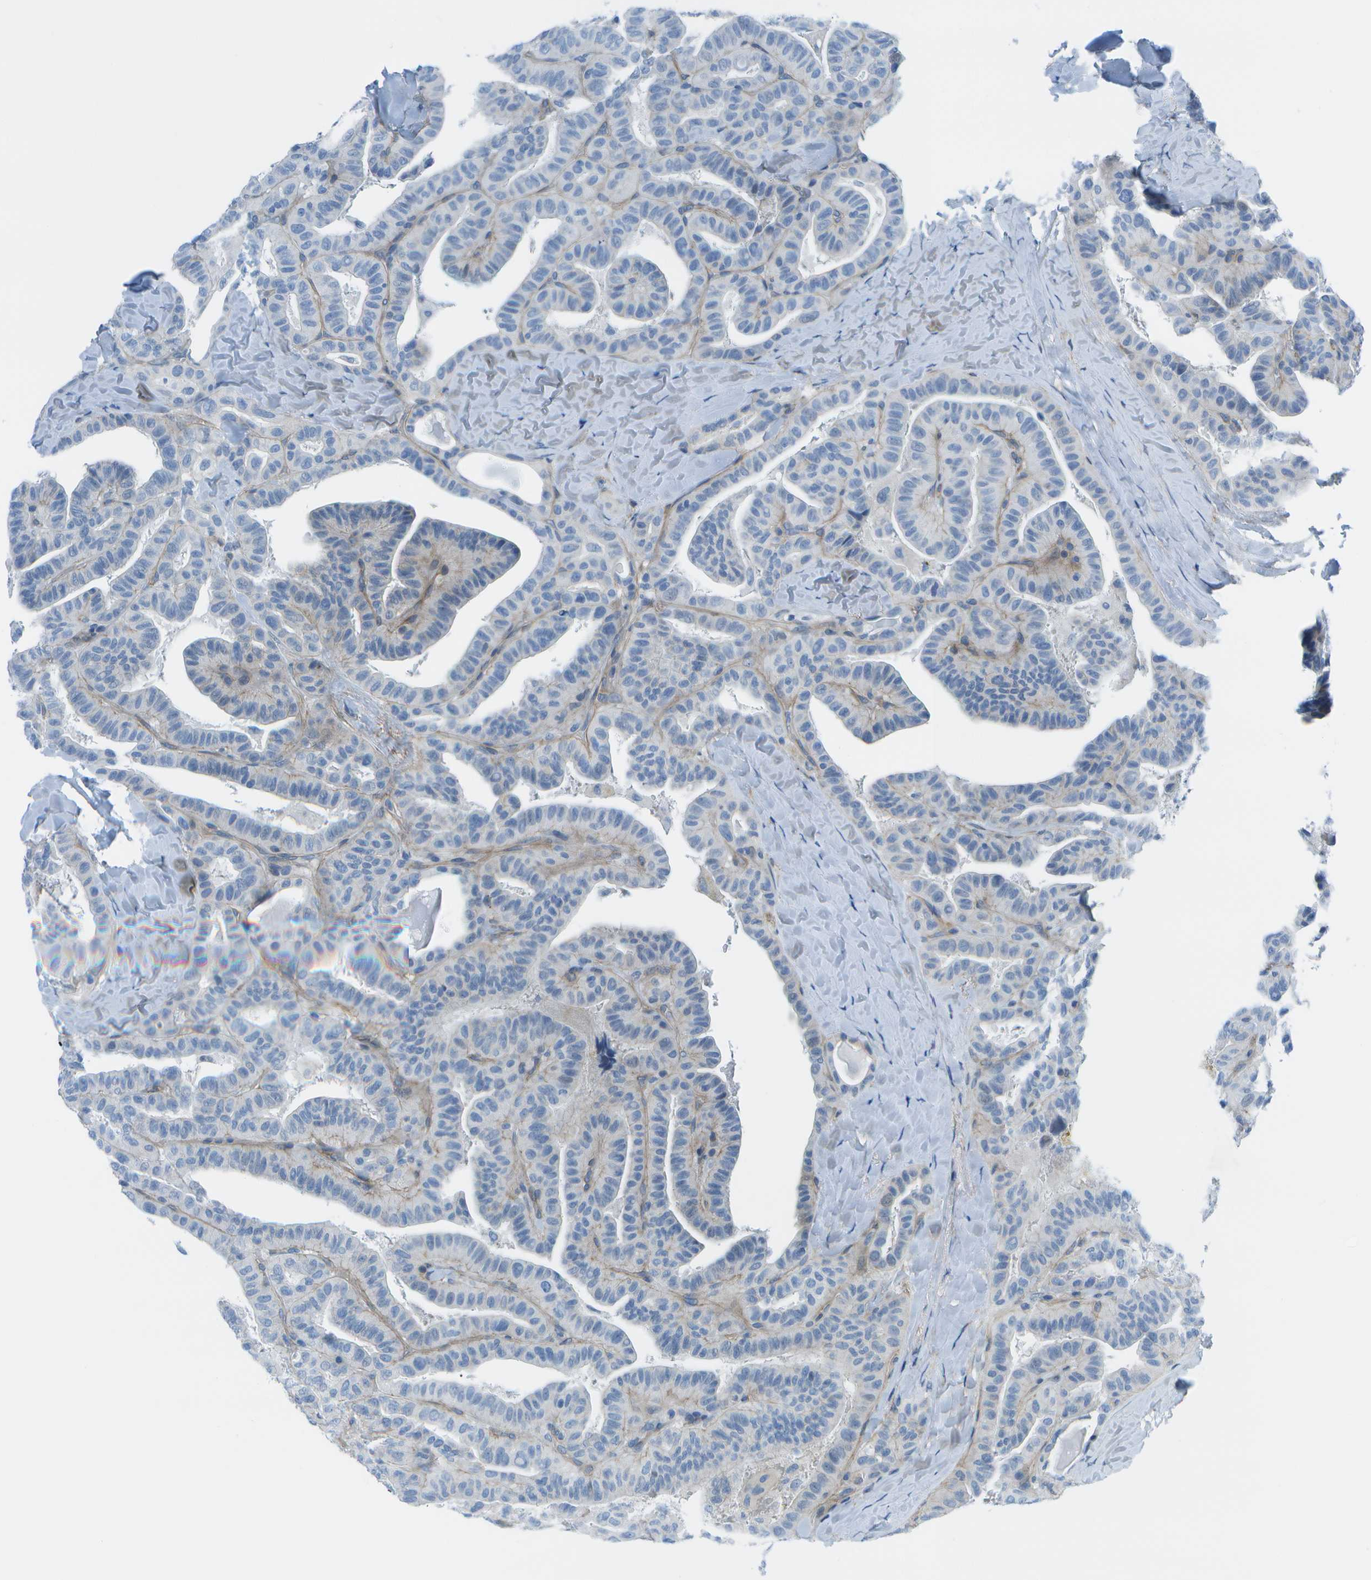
{"staining": {"intensity": "negative", "quantity": "none", "location": "none"}, "tissue": "thyroid cancer", "cell_type": "Tumor cells", "image_type": "cancer", "snomed": [{"axis": "morphology", "description": "Papillary adenocarcinoma, NOS"}, {"axis": "topography", "description": "Thyroid gland"}], "caption": "DAB (3,3'-diaminobenzidine) immunohistochemical staining of thyroid papillary adenocarcinoma demonstrates no significant expression in tumor cells.", "gene": "SORBS3", "patient": {"sex": "male", "age": 77}}